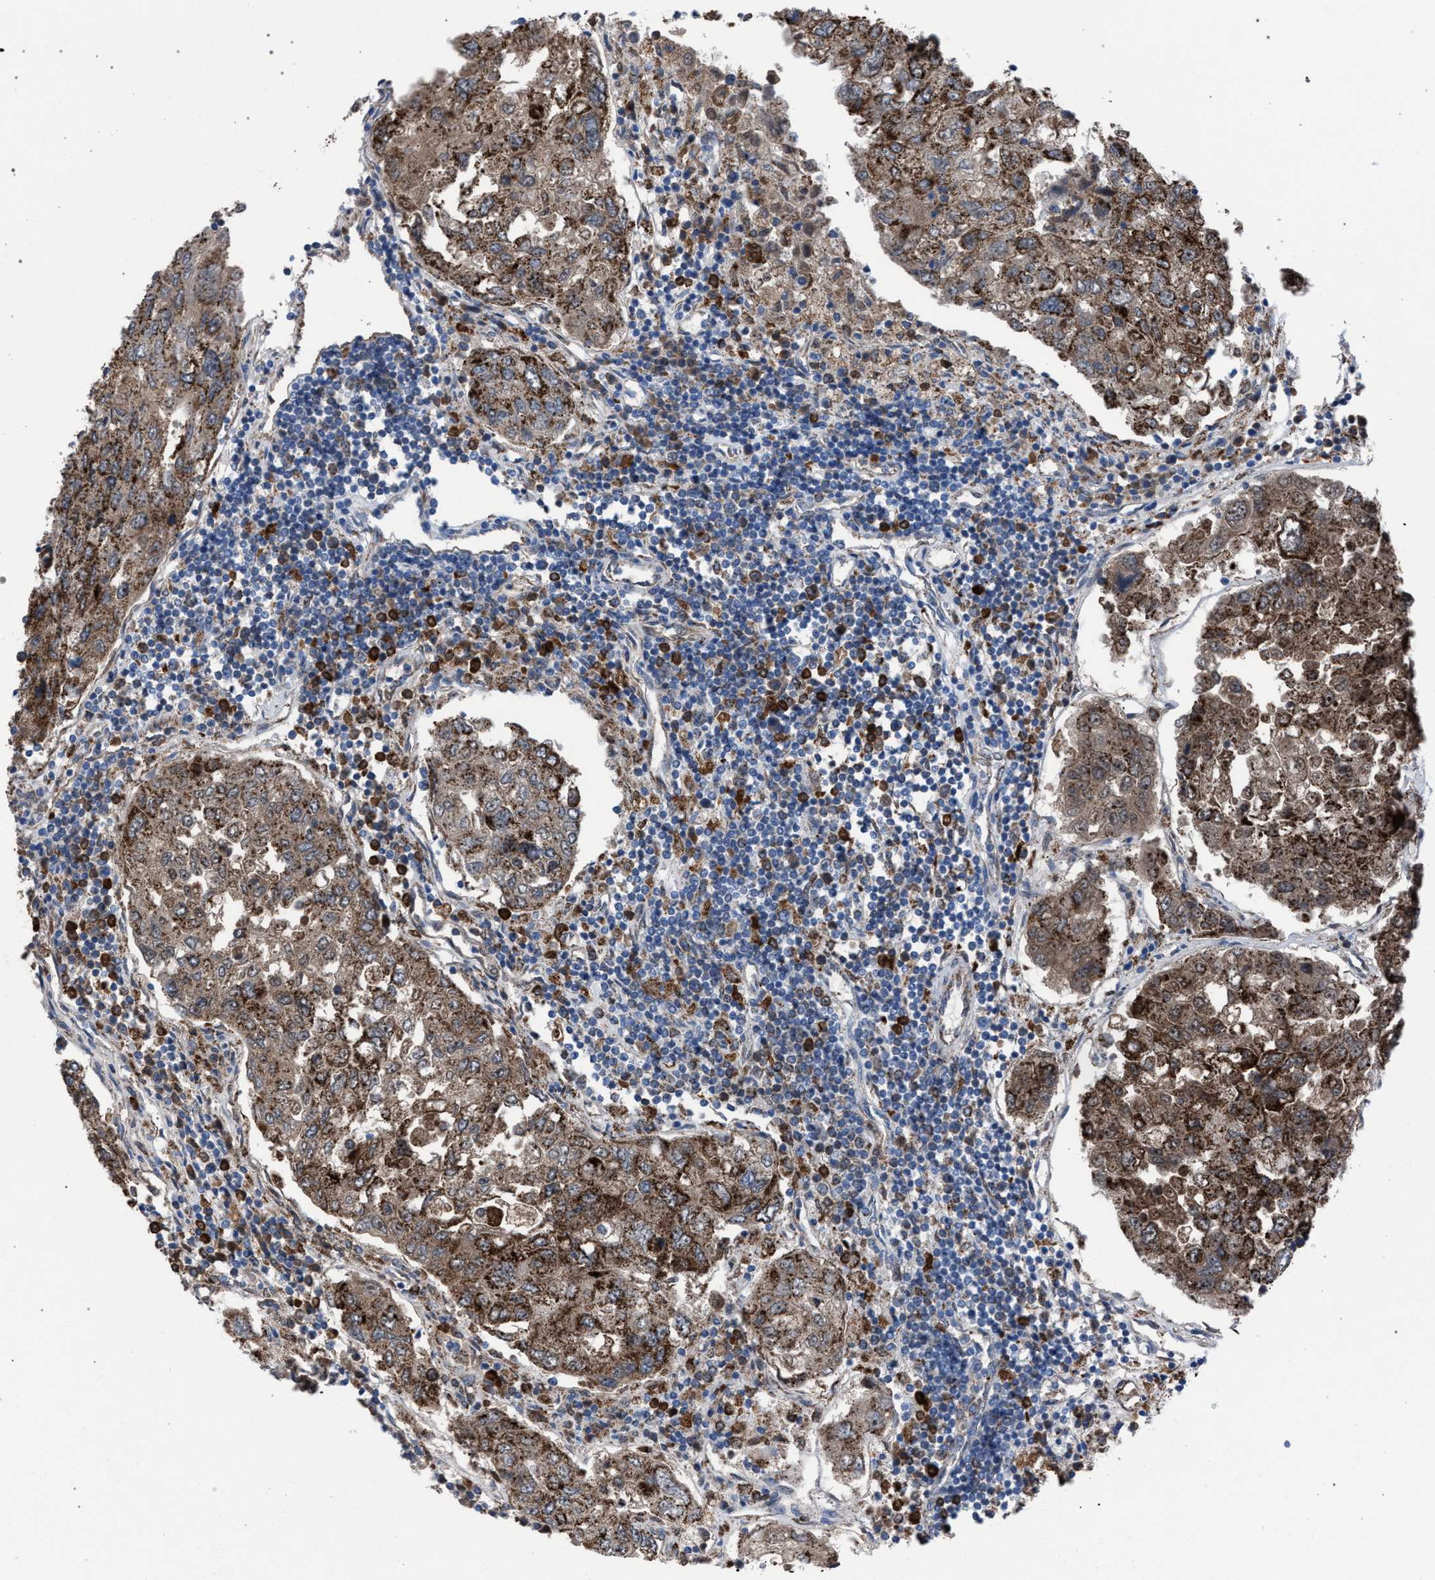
{"staining": {"intensity": "moderate", "quantity": ">75%", "location": "cytoplasmic/membranous"}, "tissue": "urothelial cancer", "cell_type": "Tumor cells", "image_type": "cancer", "snomed": [{"axis": "morphology", "description": "Urothelial carcinoma, High grade"}, {"axis": "topography", "description": "Lymph node"}, {"axis": "topography", "description": "Urinary bladder"}], "caption": "Urothelial cancer stained with IHC shows moderate cytoplasmic/membranous expression in approximately >75% of tumor cells. The staining was performed using DAB, with brown indicating positive protein expression. Nuclei are stained blue with hematoxylin.", "gene": "HSD17B4", "patient": {"sex": "male", "age": 51}}